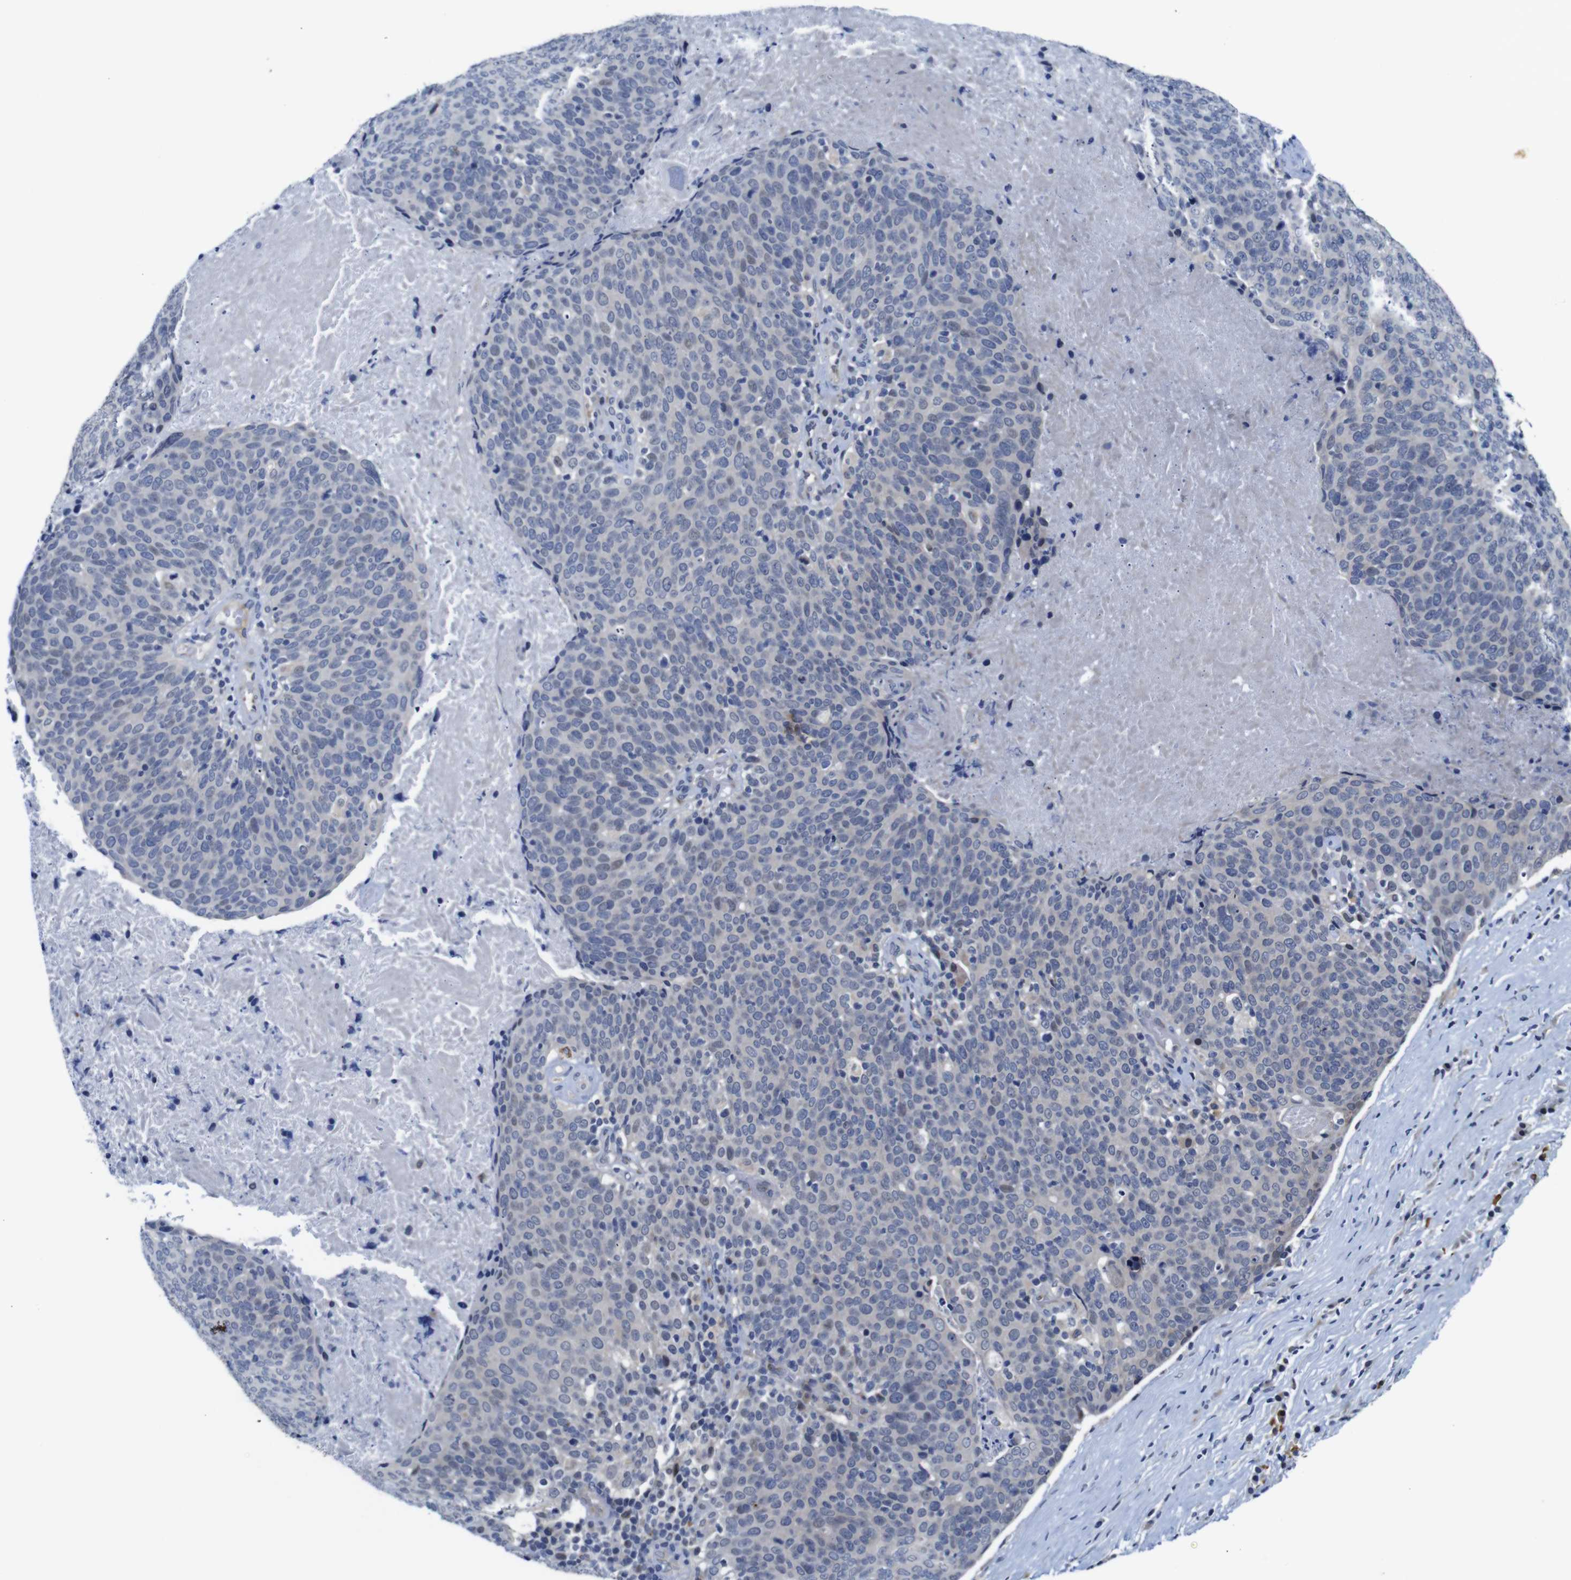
{"staining": {"intensity": "negative", "quantity": "none", "location": "none"}, "tissue": "head and neck cancer", "cell_type": "Tumor cells", "image_type": "cancer", "snomed": [{"axis": "morphology", "description": "Squamous cell carcinoma, NOS"}, {"axis": "morphology", "description": "Squamous cell carcinoma, metastatic, NOS"}, {"axis": "topography", "description": "Lymph node"}, {"axis": "topography", "description": "Head-Neck"}], "caption": "An immunohistochemistry image of head and neck cancer (metastatic squamous cell carcinoma) is shown. There is no staining in tumor cells of head and neck cancer (metastatic squamous cell carcinoma). The staining was performed using DAB (3,3'-diaminobenzidine) to visualize the protein expression in brown, while the nuclei were stained in blue with hematoxylin (Magnification: 20x).", "gene": "FURIN", "patient": {"sex": "male", "age": 62}}